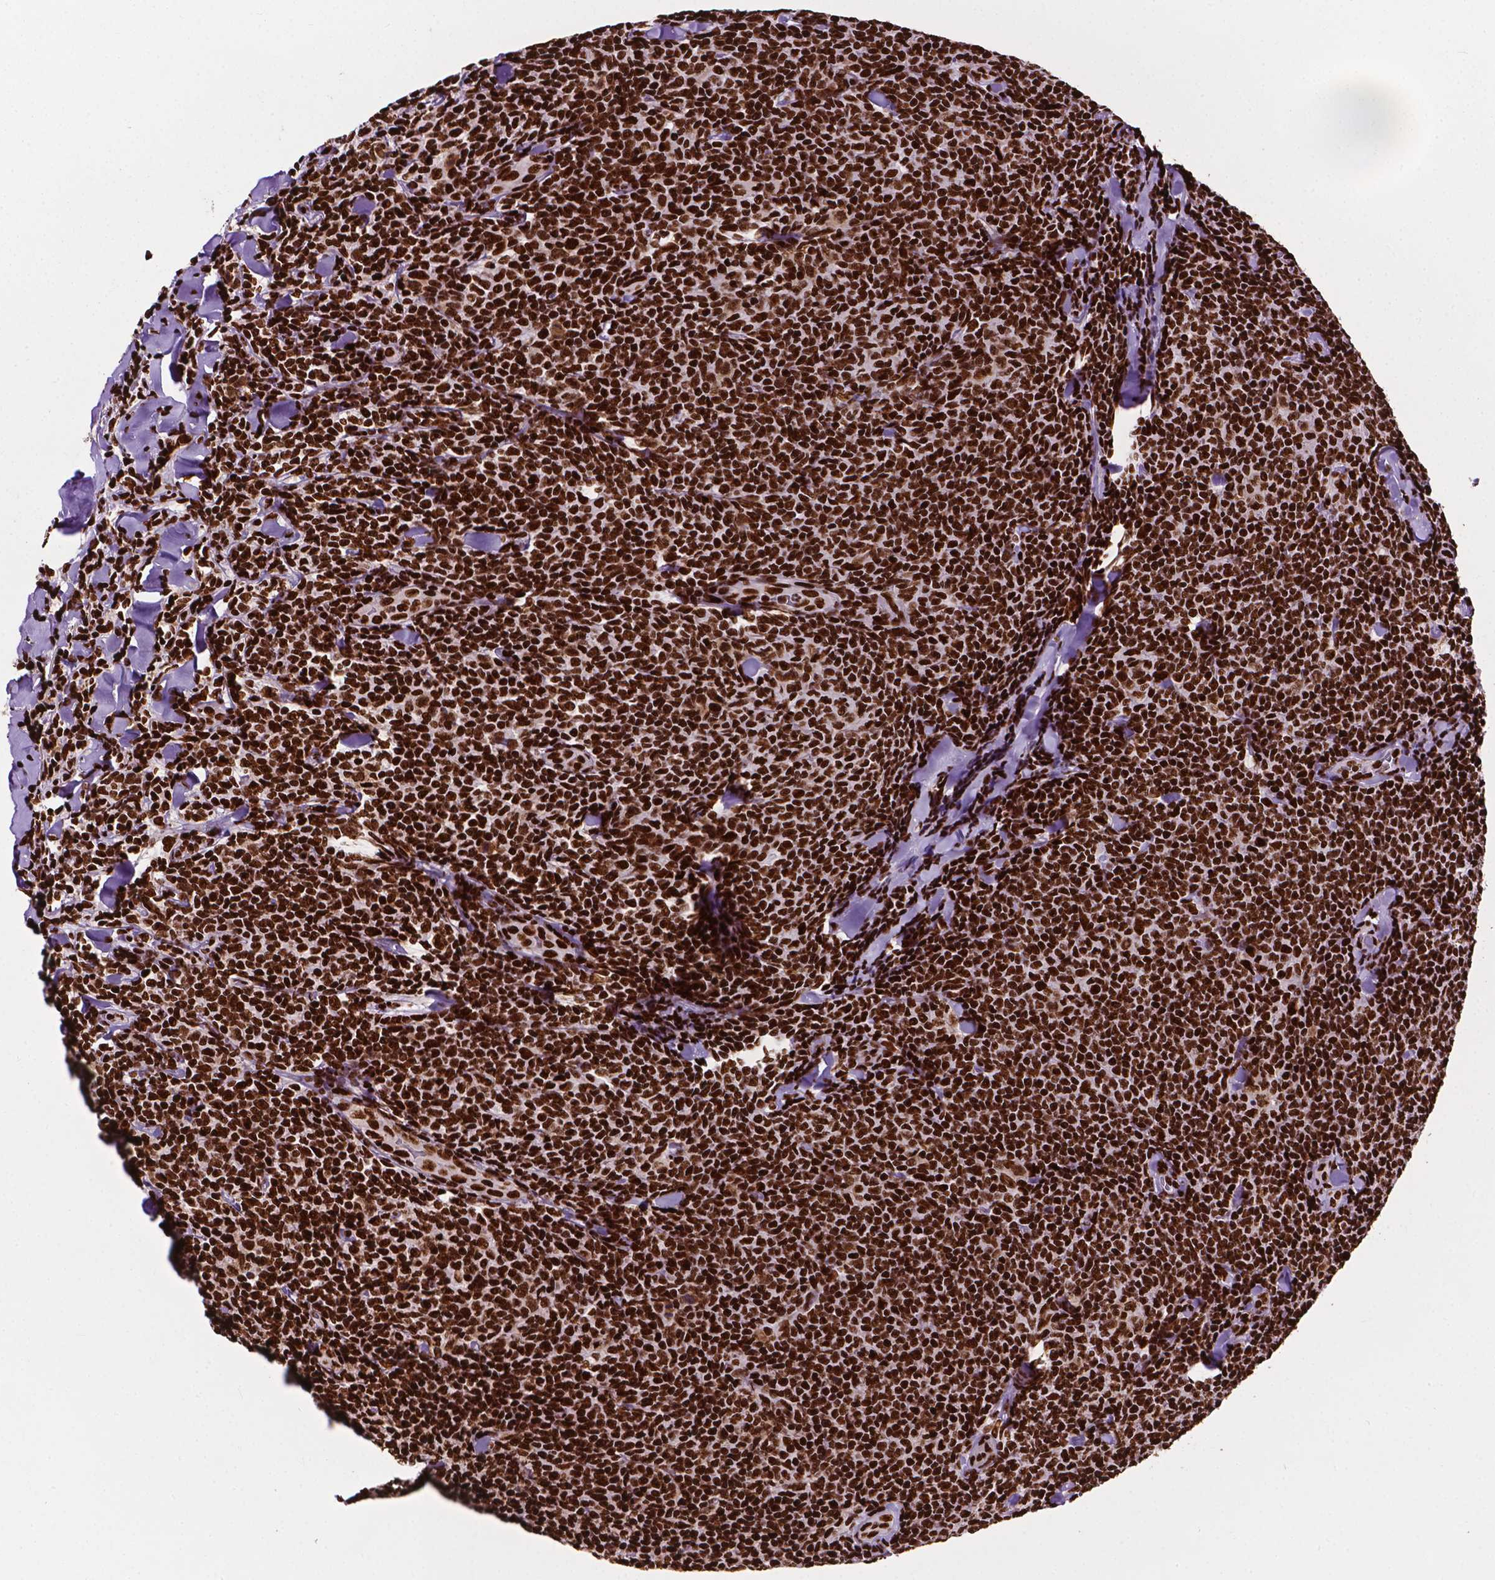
{"staining": {"intensity": "strong", "quantity": ">75%", "location": "nuclear"}, "tissue": "lymphoma", "cell_type": "Tumor cells", "image_type": "cancer", "snomed": [{"axis": "morphology", "description": "Malignant lymphoma, non-Hodgkin's type, Low grade"}, {"axis": "topography", "description": "Lymph node"}], "caption": "Brown immunohistochemical staining in lymphoma shows strong nuclear expression in about >75% of tumor cells.", "gene": "SMIM5", "patient": {"sex": "female", "age": 56}}